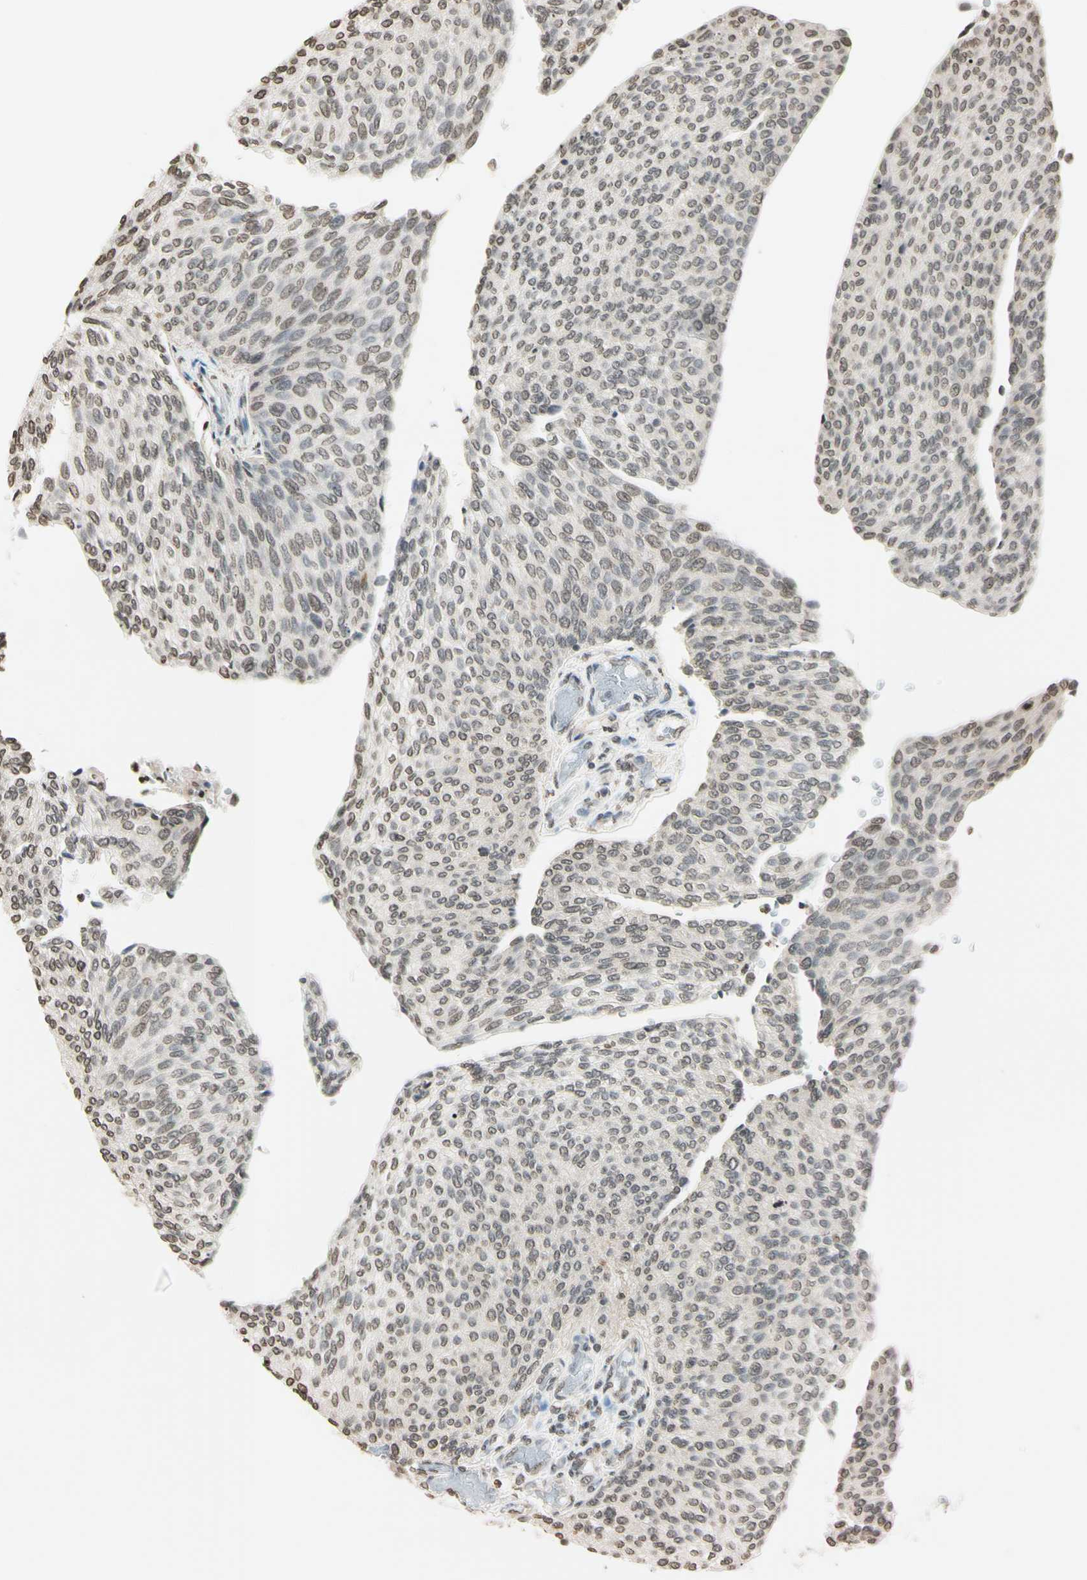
{"staining": {"intensity": "weak", "quantity": "25%-75%", "location": "nuclear"}, "tissue": "urothelial cancer", "cell_type": "Tumor cells", "image_type": "cancer", "snomed": [{"axis": "morphology", "description": "Urothelial carcinoma, Low grade"}, {"axis": "topography", "description": "Urinary bladder"}], "caption": "This is an image of immunohistochemistry staining of low-grade urothelial carcinoma, which shows weak positivity in the nuclear of tumor cells.", "gene": "CDC45", "patient": {"sex": "female", "age": 79}}